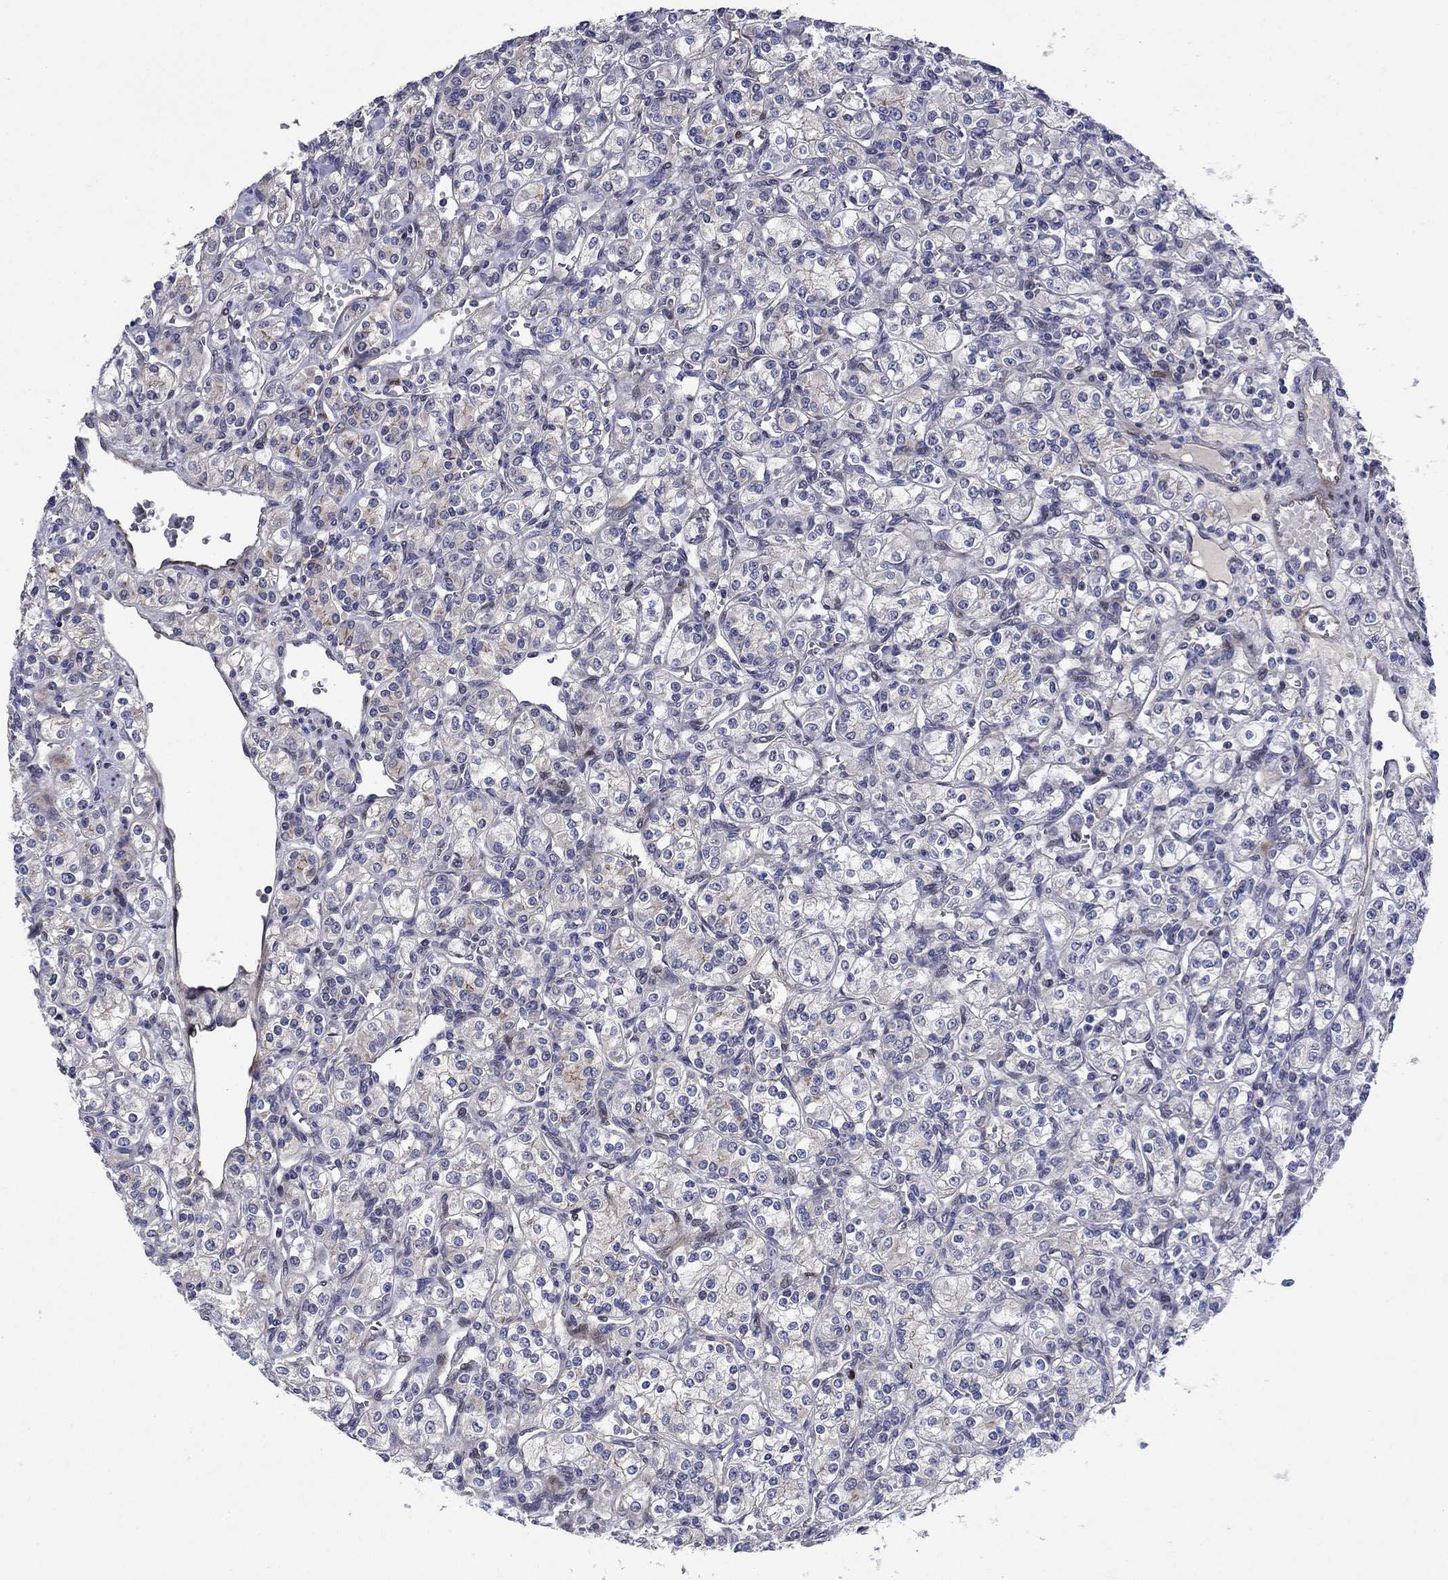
{"staining": {"intensity": "weak", "quantity": "<25%", "location": "cytoplasmic/membranous"}, "tissue": "renal cancer", "cell_type": "Tumor cells", "image_type": "cancer", "snomed": [{"axis": "morphology", "description": "Adenocarcinoma, NOS"}, {"axis": "topography", "description": "Kidney"}], "caption": "Immunohistochemical staining of adenocarcinoma (renal) displays no significant expression in tumor cells. (DAB IHC with hematoxylin counter stain).", "gene": "SLC7A1", "patient": {"sex": "male", "age": 77}}